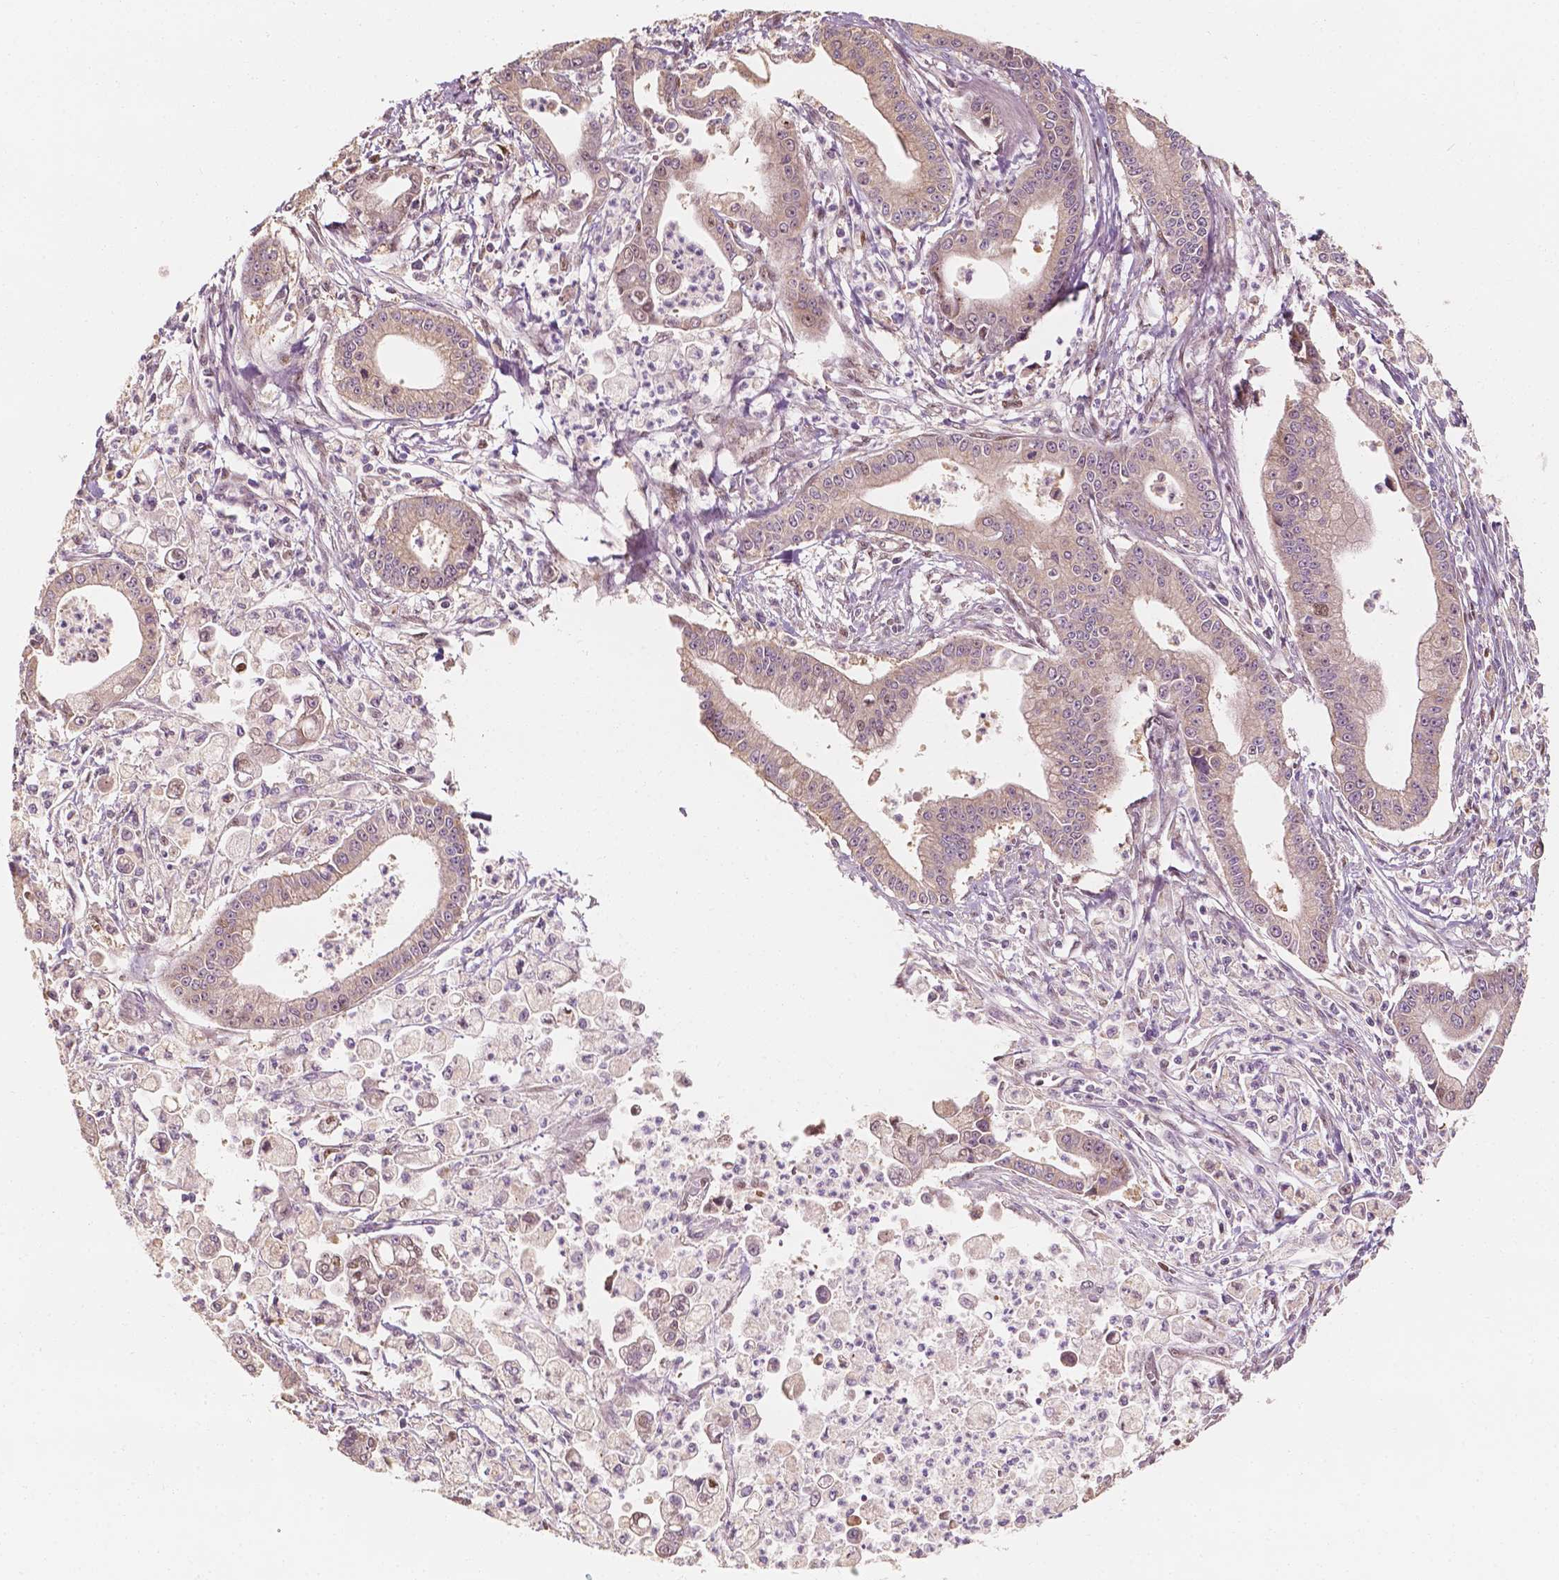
{"staining": {"intensity": "negative", "quantity": "none", "location": "none"}, "tissue": "pancreatic cancer", "cell_type": "Tumor cells", "image_type": "cancer", "snomed": [{"axis": "morphology", "description": "Adenocarcinoma, NOS"}, {"axis": "topography", "description": "Pancreas"}], "caption": "The immunohistochemistry image has no significant staining in tumor cells of pancreatic cancer tissue. Brightfield microscopy of immunohistochemistry stained with DAB (3,3'-diaminobenzidine) (brown) and hematoxylin (blue), captured at high magnification.", "gene": "TBC1D17", "patient": {"sex": "female", "age": 65}}